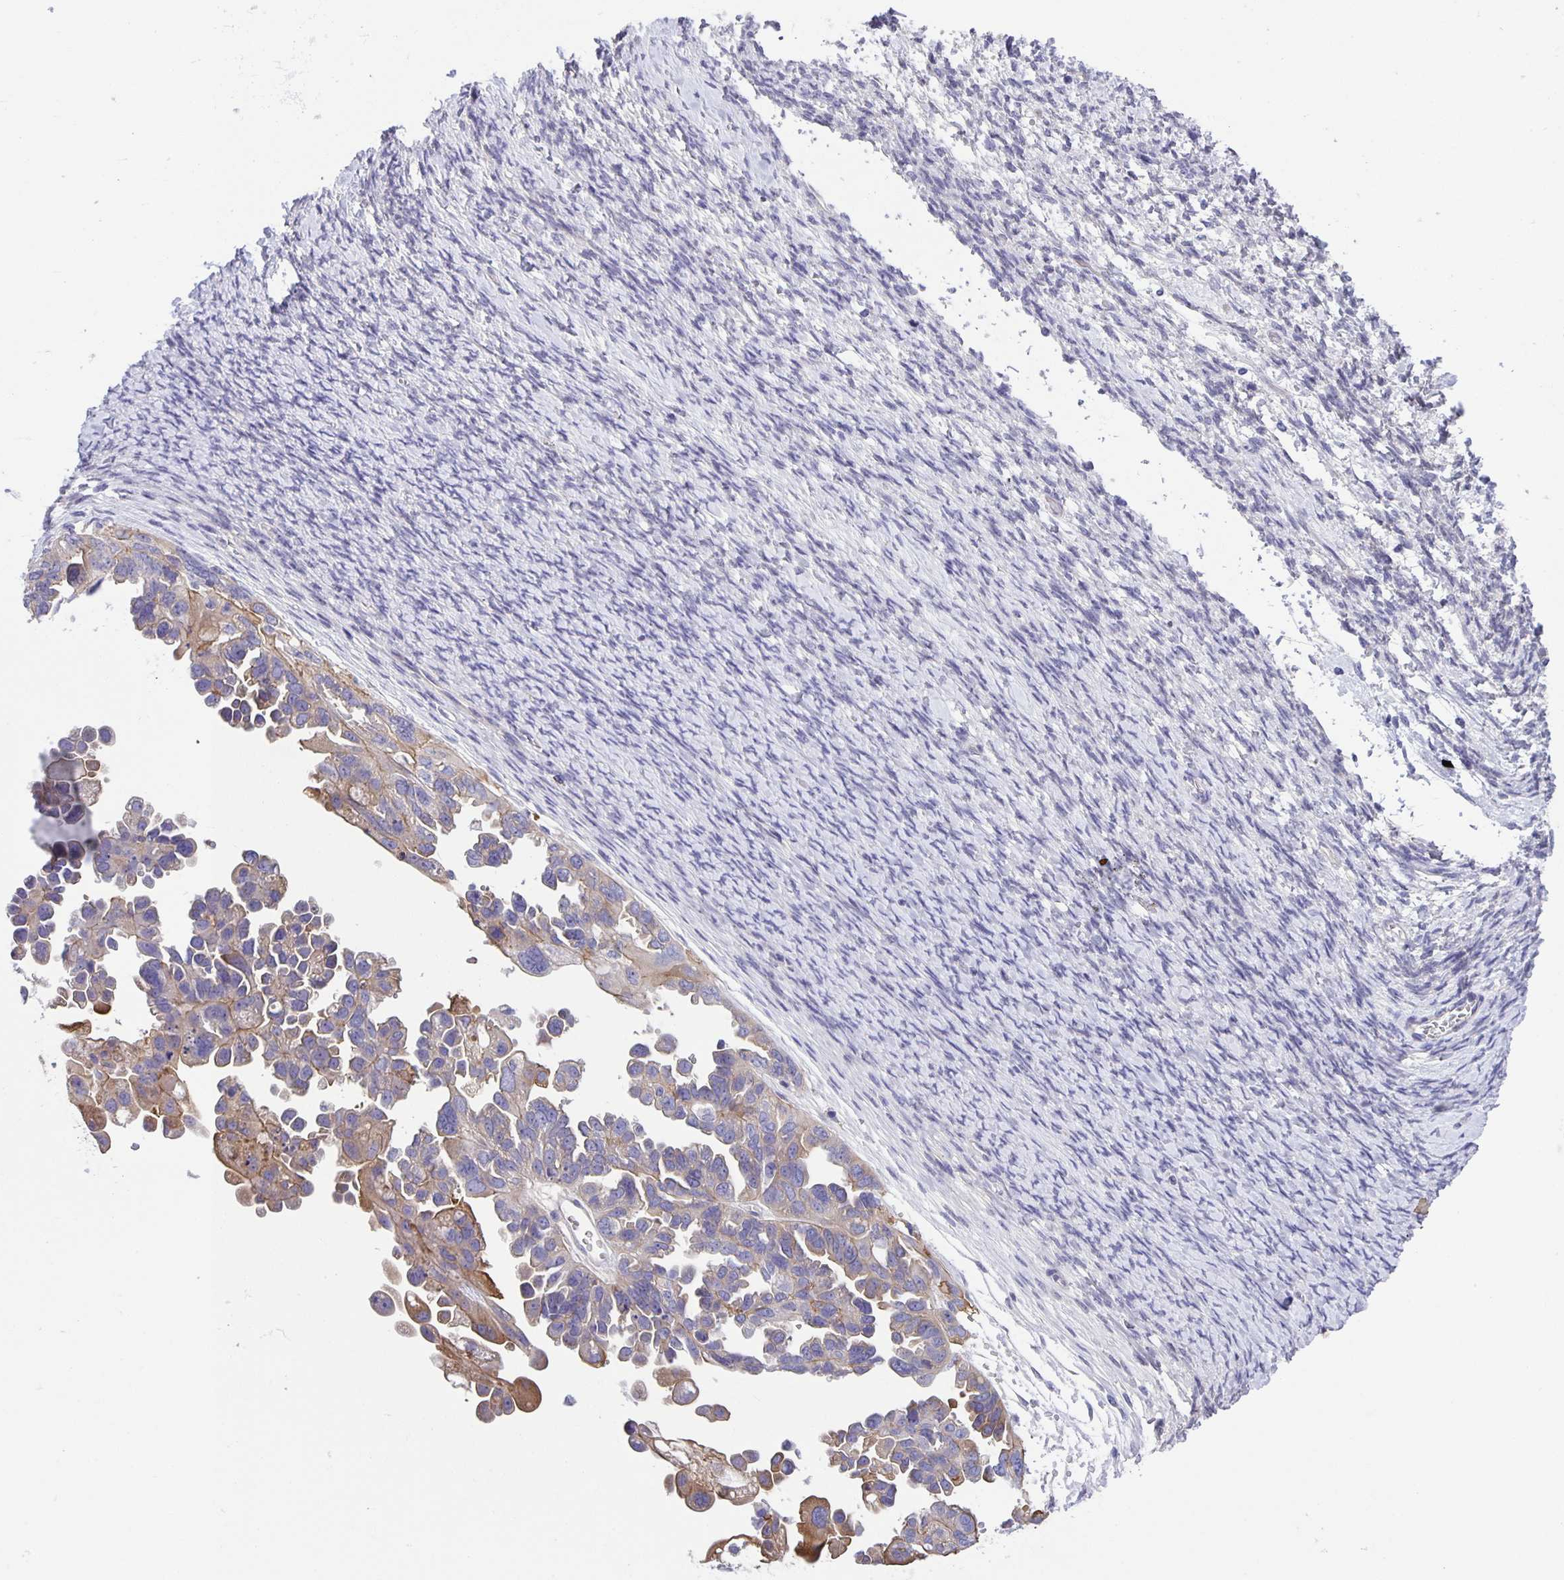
{"staining": {"intensity": "weak", "quantity": ">75%", "location": "cytoplasmic/membranous"}, "tissue": "ovarian cancer", "cell_type": "Tumor cells", "image_type": "cancer", "snomed": [{"axis": "morphology", "description": "Cystadenocarcinoma, serous, NOS"}, {"axis": "topography", "description": "Ovary"}], "caption": "Ovarian serous cystadenocarcinoma tissue shows weak cytoplasmic/membranous staining in approximately >75% of tumor cells", "gene": "PTPN3", "patient": {"sex": "female", "age": 53}}